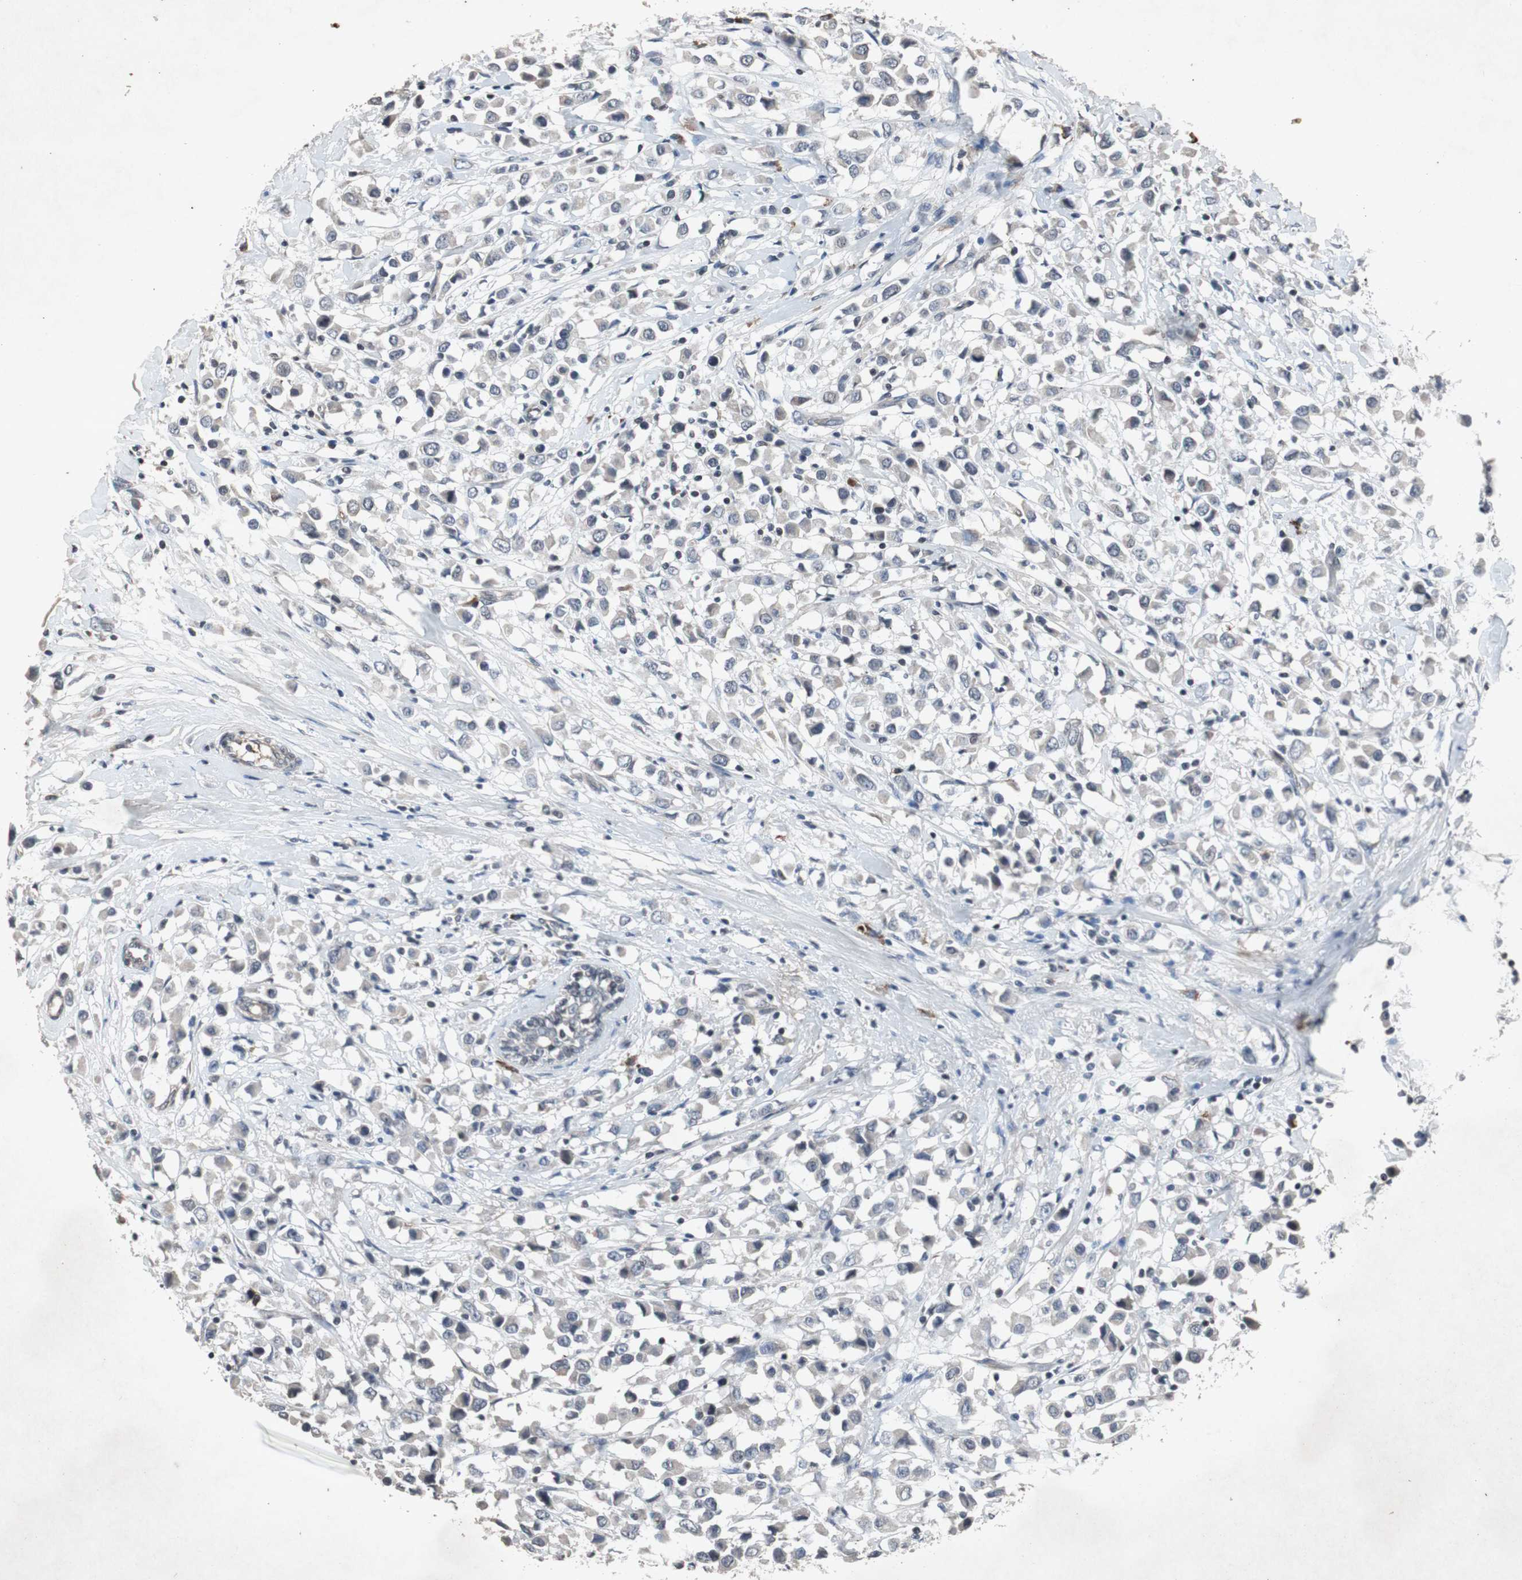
{"staining": {"intensity": "negative", "quantity": "none", "location": "none"}, "tissue": "breast cancer", "cell_type": "Tumor cells", "image_type": "cancer", "snomed": [{"axis": "morphology", "description": "Duct carcinoma"}, {"axis": "topography", "description": "Breast"}], "caption": "Tumor cells are negative for protein expression in human breast cancer.", "gene": "CRADD", "patient": {"sex": "female", "age": 61}}